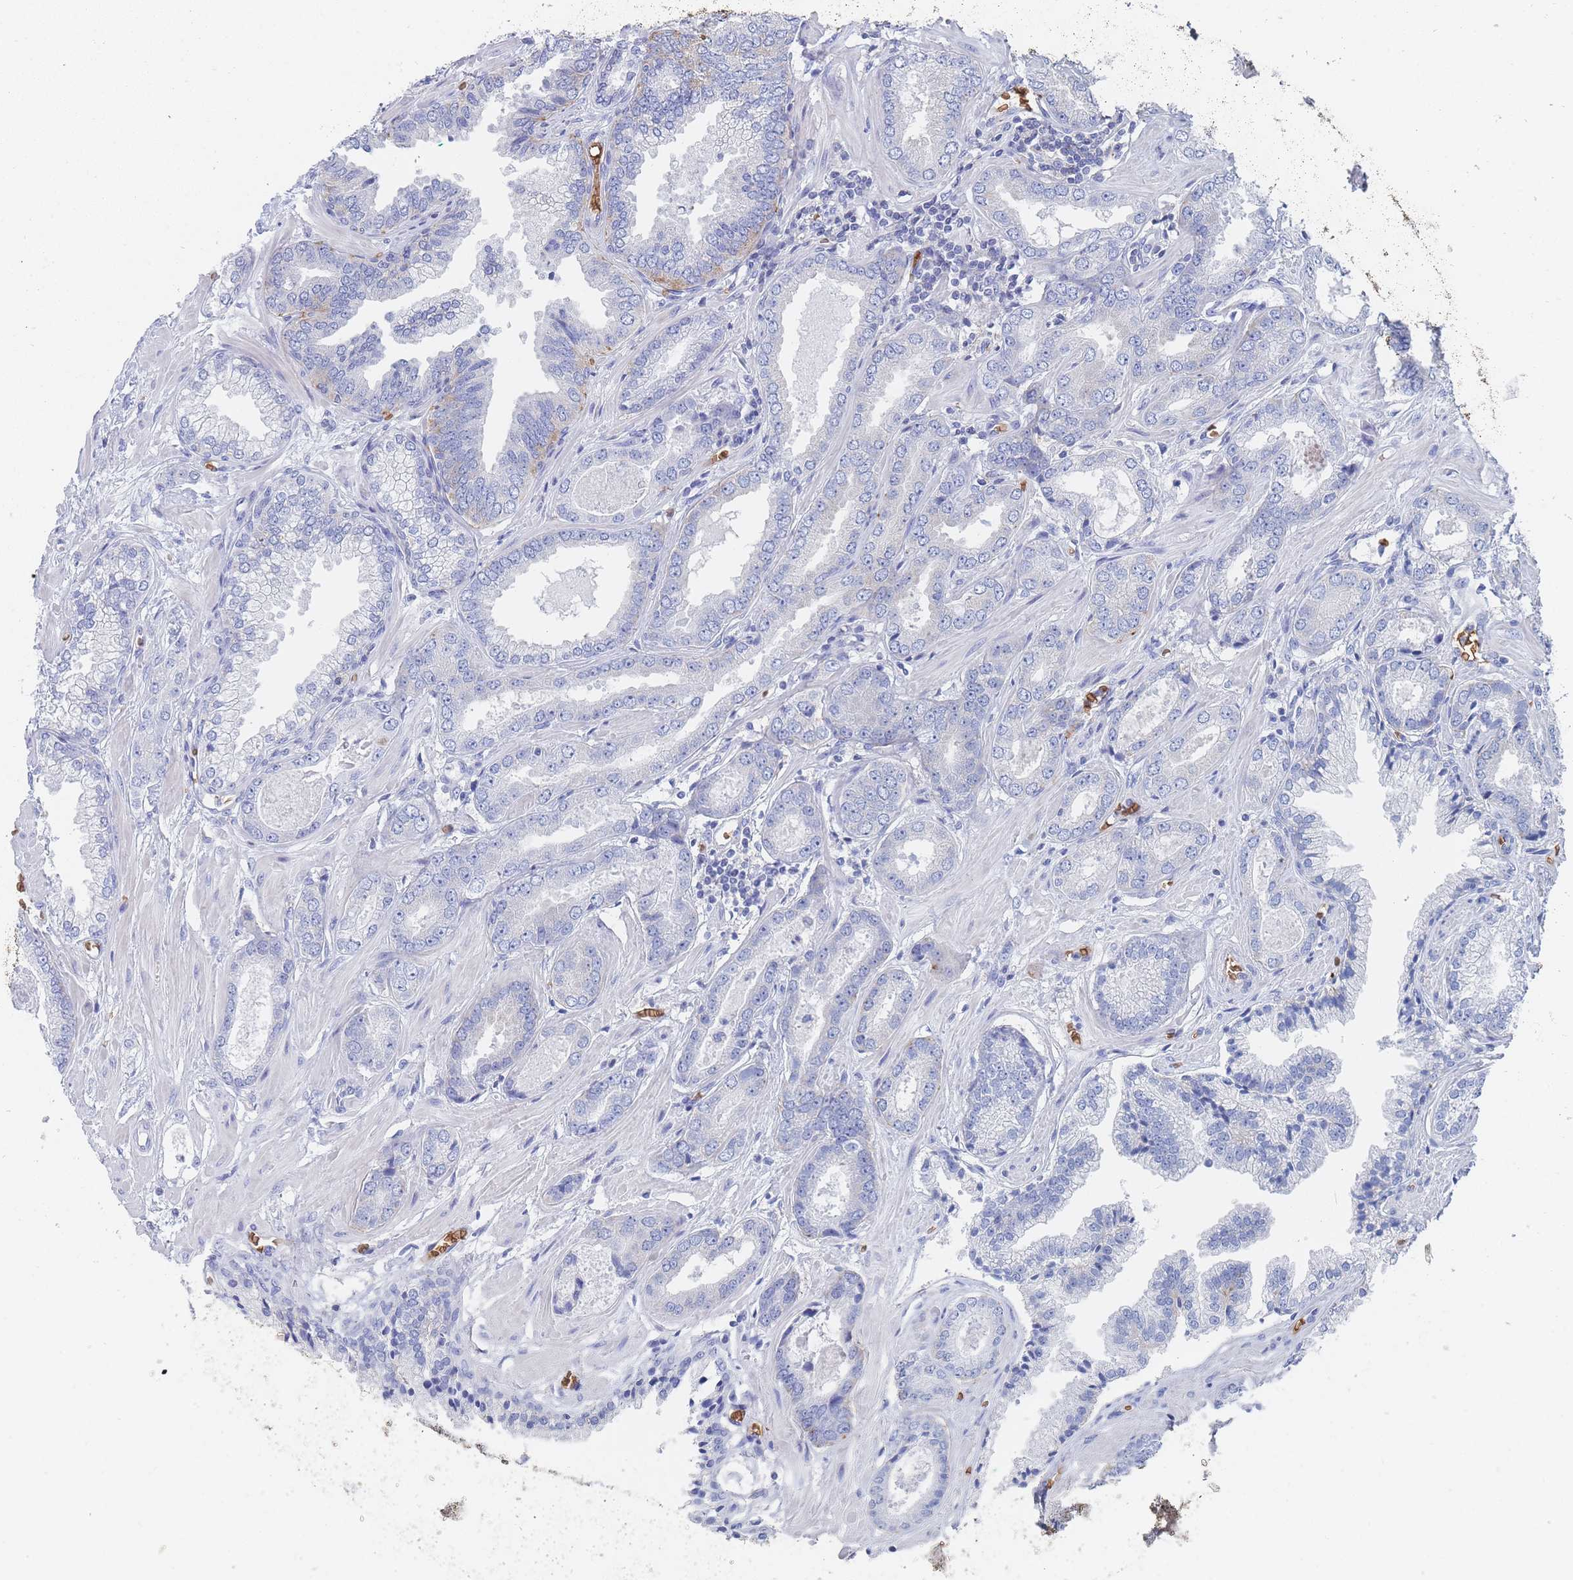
{"staining": {"intensity": "negative", "quantity": "none", "location": "none"}, "tissue": "prostate cancer", "cell_type": "Tumor cells", "image_type": "cancer", "snomed": [{"axis": "morphology", "description": "Adenocarcinoma, Low grade"}, {"axis": "topography", "description": "Prostate"}], "caption": "A high-resolution image shows immunohistochemistry staining of prostate cancer, which displays no significant positivity in tumor cells.", "gene": "SLC2A1", "patient": {"sex": "male", "age": 60}}